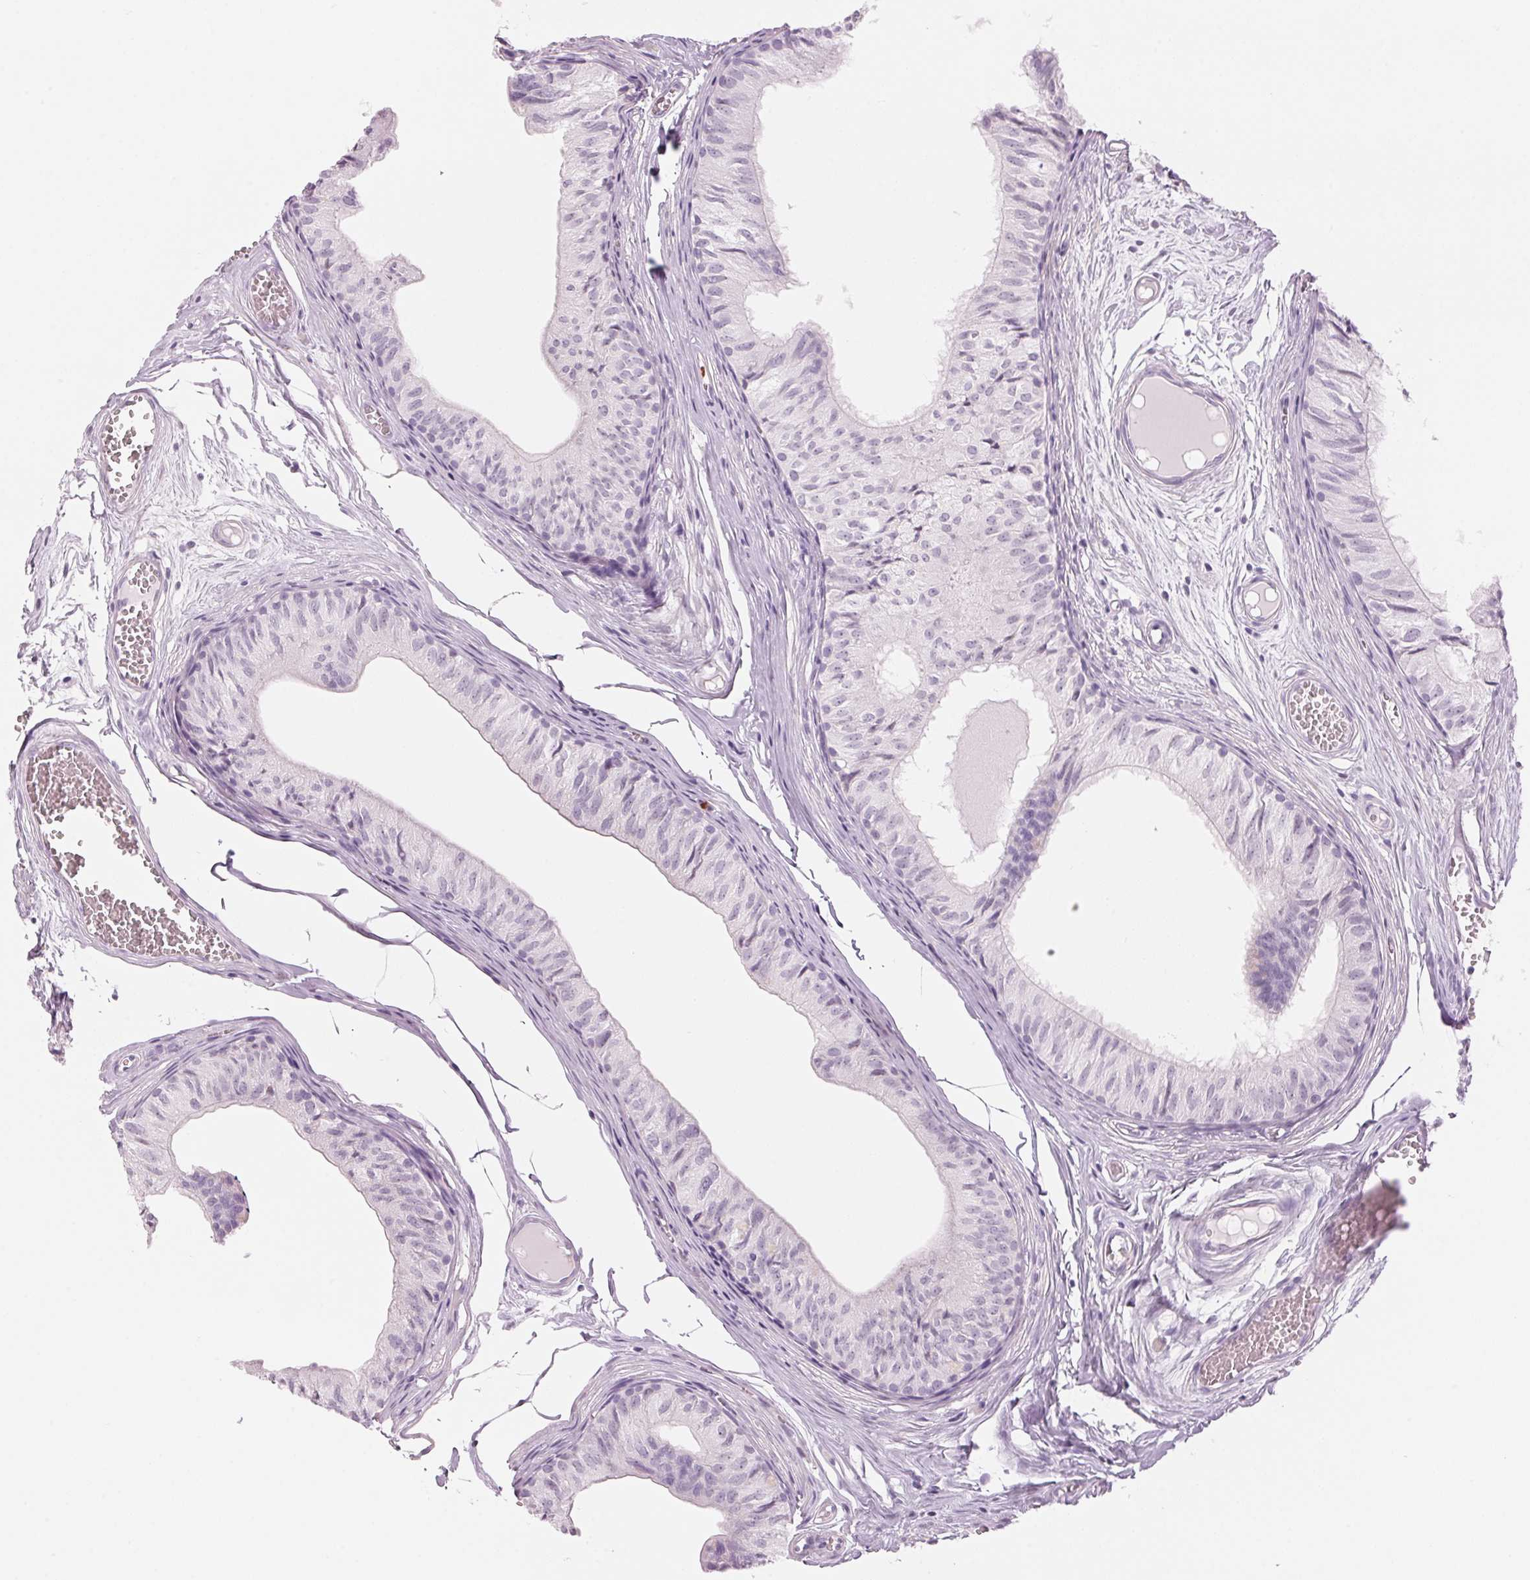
{"staining": {"intensity": "negative", "quantity": "none", "location": "none"}, "tissue": "epididymis", "cell_type": "Glandular cells", "image_type": "normal", "snomed": [{"axis": "morphology", "description": "Normal tissue, NOS"}, {"axis": "topography", "description": "Epididymis"}], "caption": "A micrograph of epididymis stained for a protein exhibits no brown staining in glandular cells.", "gene": "KLK7", "patient": {"sex": "male", "age": 25}}